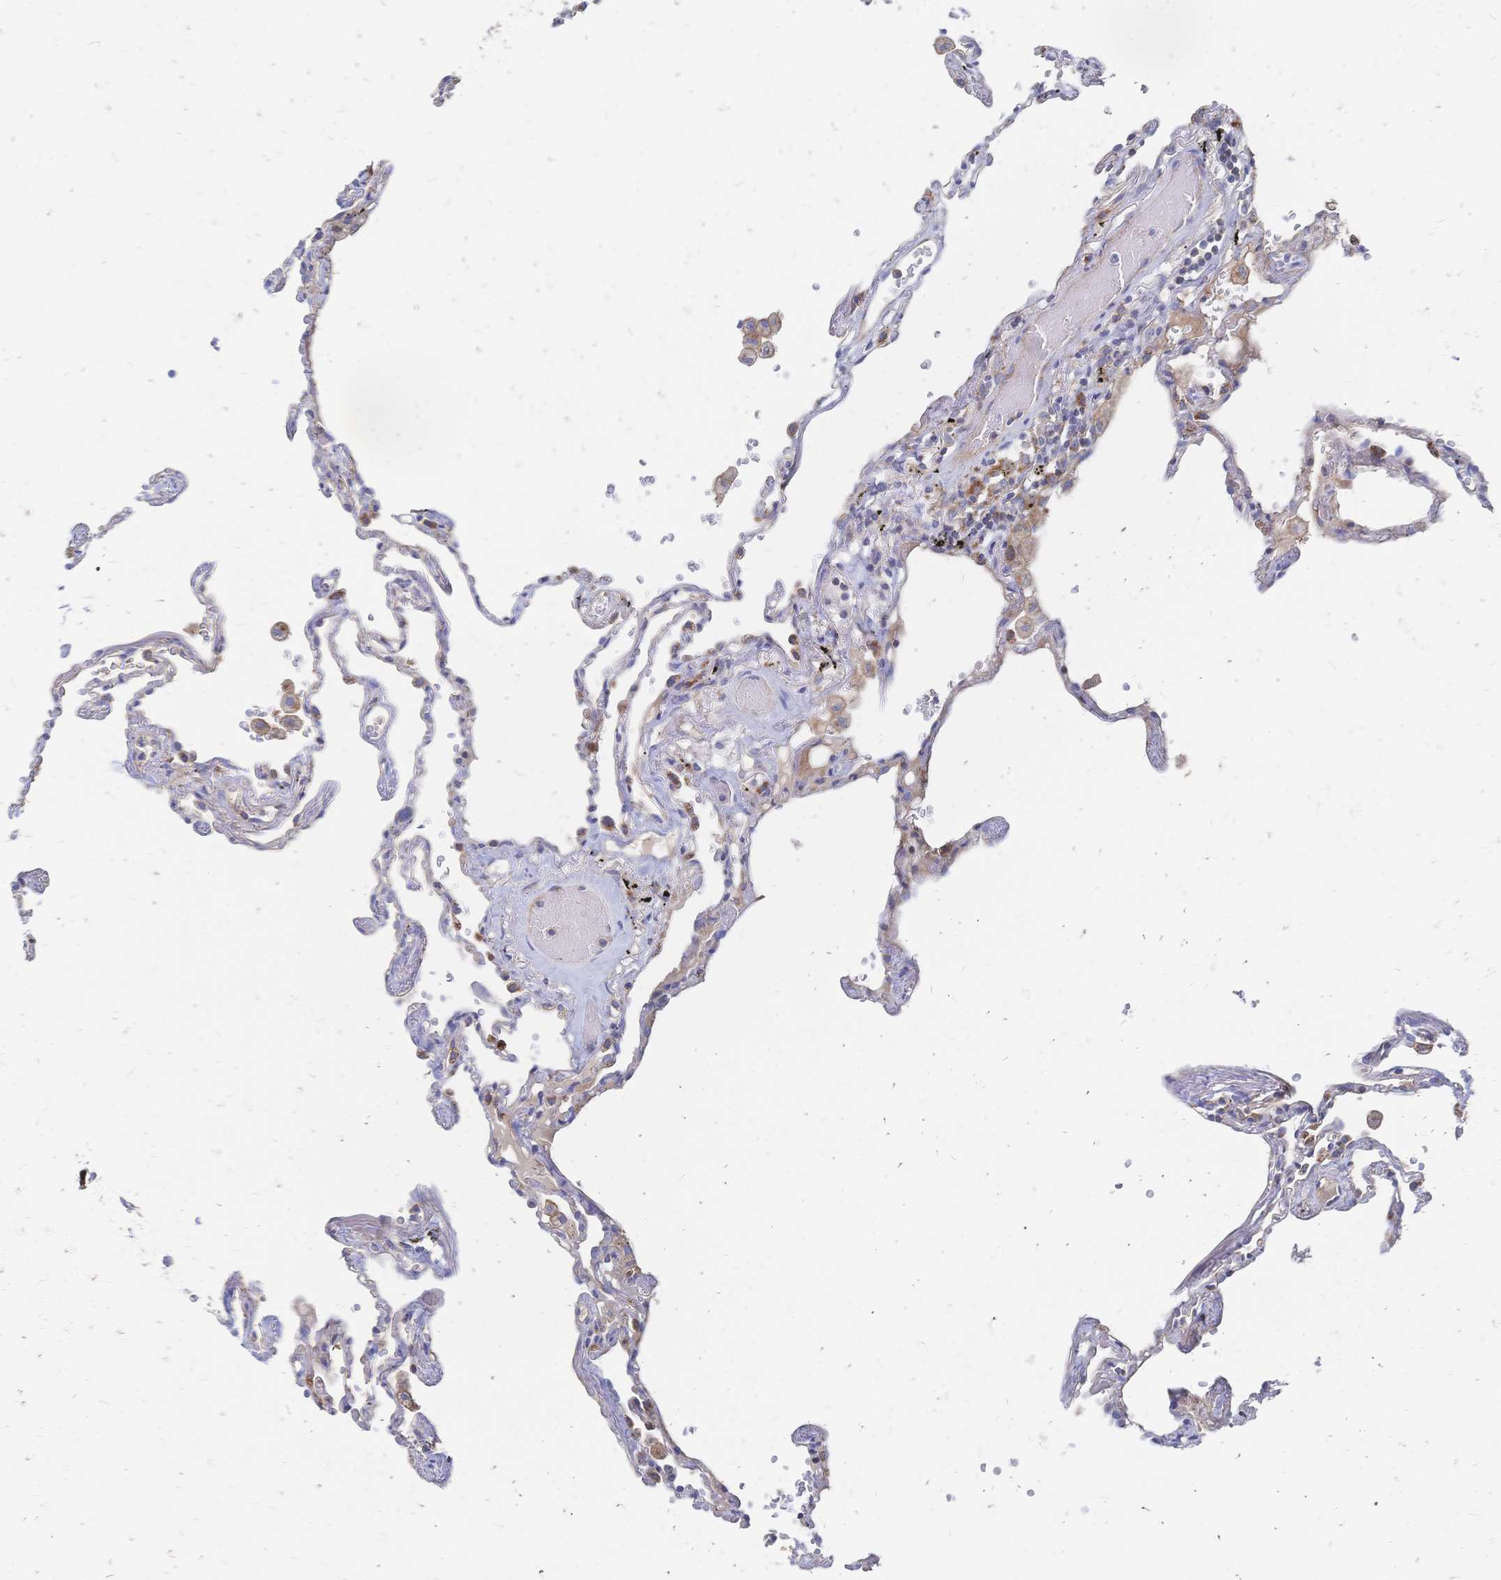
{"staining": {"intensity": "negative", "quantity": "none", "location": "none"}, "tissue": "lung", "cell_type": "Alveolar cells", "image_type": "normal", "snomed": [{"axis": "morphology", "description": "Normal tissue, NOS"}, {"axis": "topography", "description": "Lung"}], "caption": "Human lung stained for a protein using immunohistochemistry (IHC) displays no expression in alveolar cells.", "gene": "SORBS1", "patient": {"sex": "female", "age": 67}}